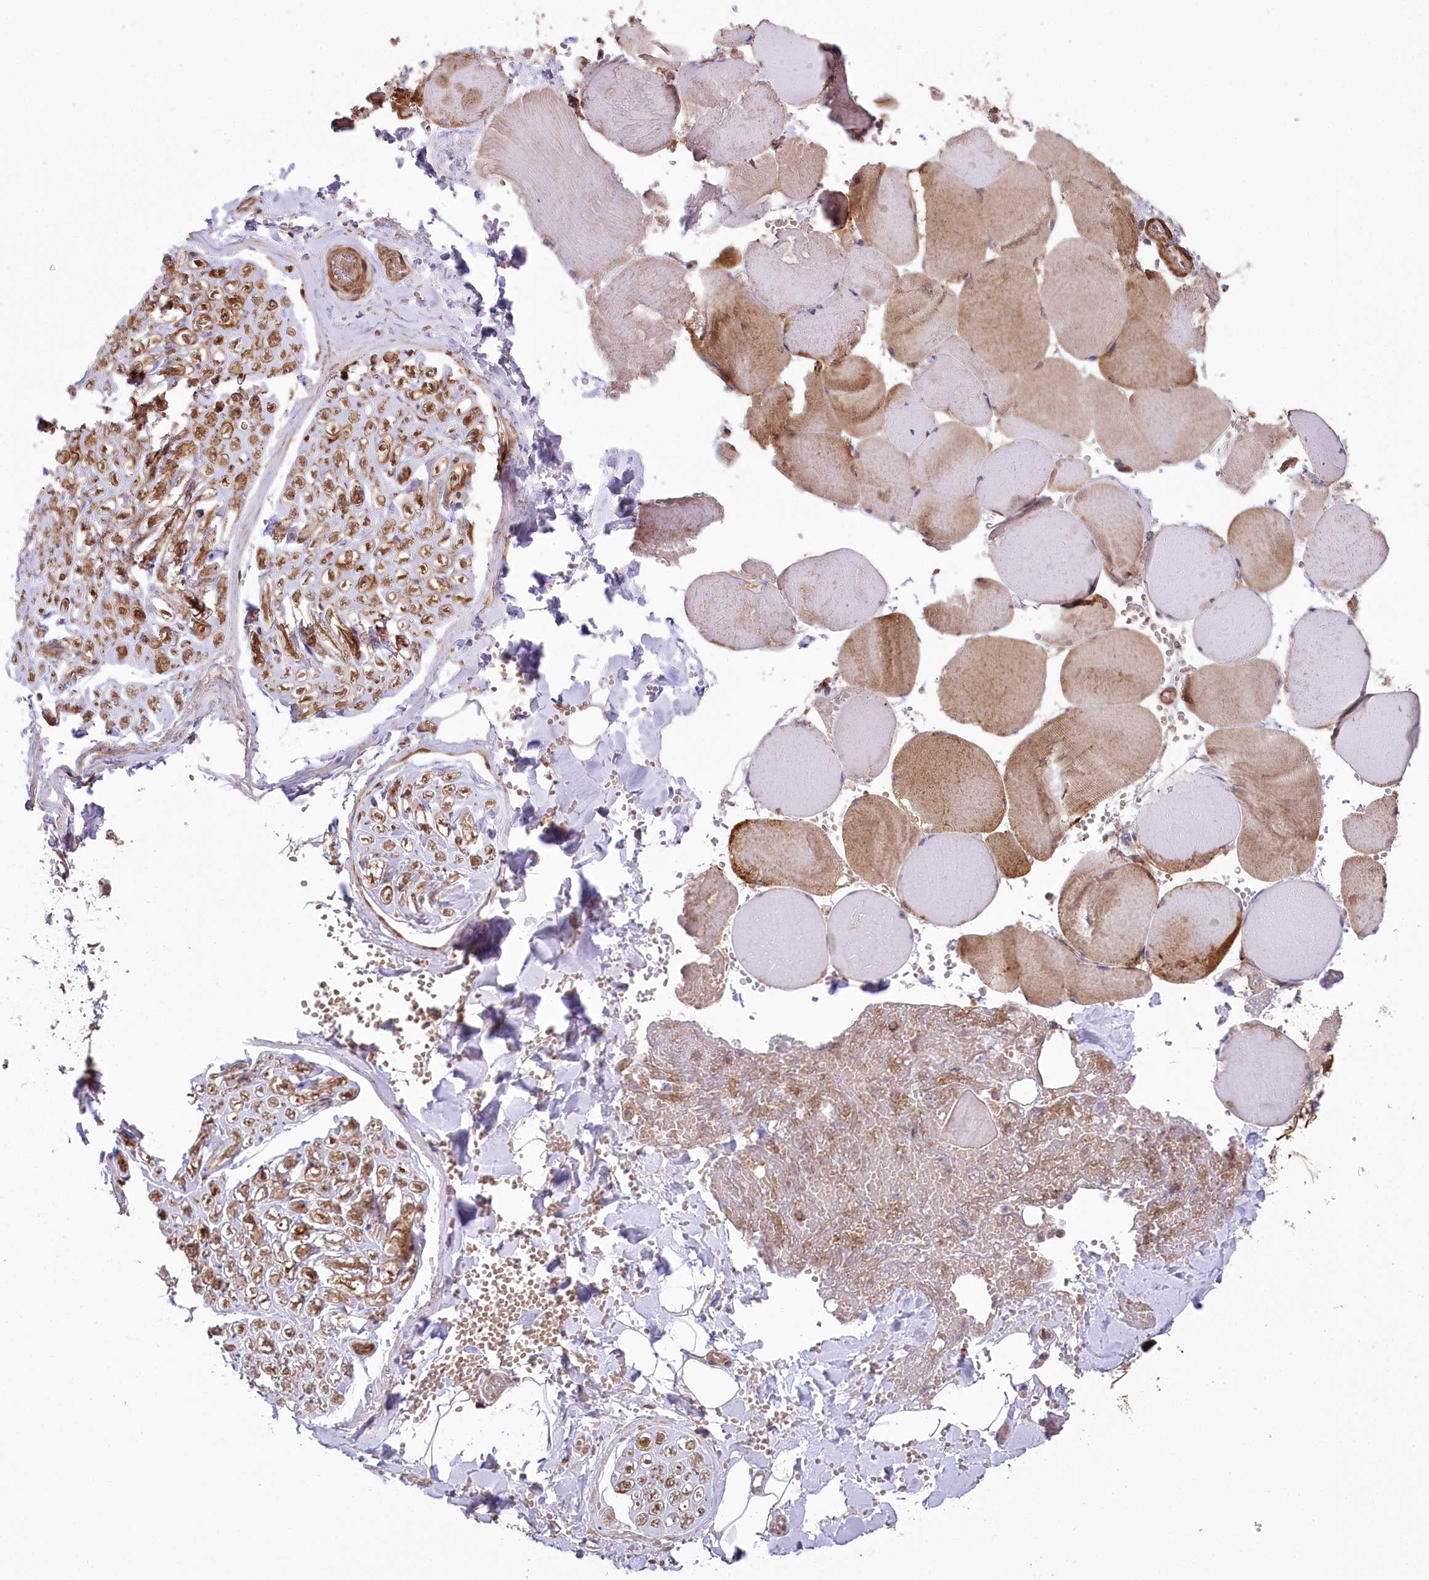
{"staining": {"intensity": "moderate", "quantity": ">75%", "location": "cytoplasmic/membranous,nuclear"}, "tissue": "adipose tissue", "cell_type": "Adipocytes", "image_type": "normal", "snomed": [{"axis": "morphology", "description": "Normal tissue, NOS"}, {"axis": "topography", "description": "Skeletal muscle"}, {"axis": "topography", "description": "Peripheral nerve tissue"}], "caption": "A photomicrograph of human adipose tissue stained for a protein displays moderate cytoplasmic/membranous,nuclear brown staining in adipocytes. The staining was performed using DAB, with brown indicating positive protein expression. Nuclei are stained blue with hematoxylin.", "gene": "CCDC91", "patient": {"sex": "female", "age": 55}}